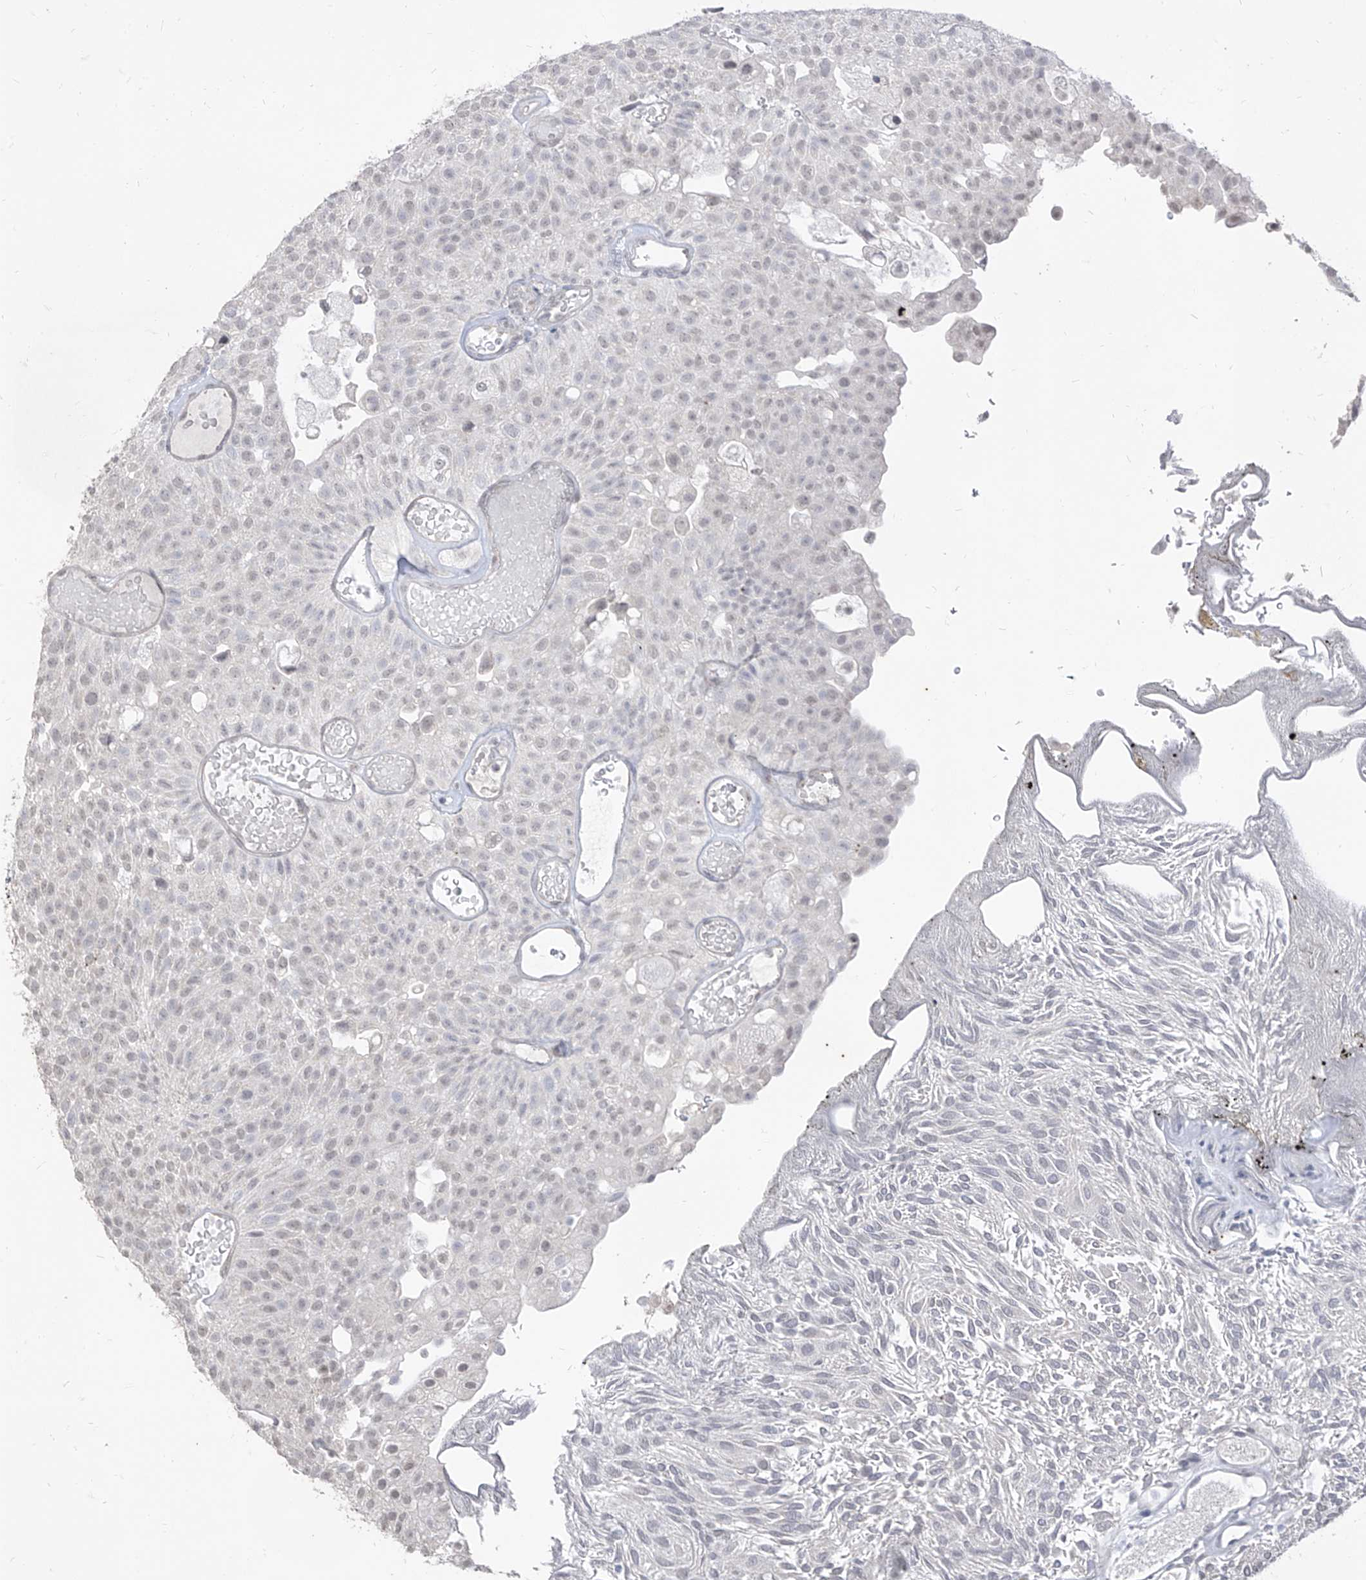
{"staining": {"intensity": "negative", "quantity": "none", "location": "none"}, "tissue": "urothelial cancer", "cell_type": "Tumor cells", "image_type": "cancer", "snomed": [{"axis": "morphology", "description": "Urothelial carcinoma, Low grade"}, {"axis": "topography", "description": "Urinary bladder"}], "caption": "Human low-grade urothelial carcinoma stained for a protein using IHC shows no staining in tumor cells.", "gene": "PHF20L1", "patient": {"sex": "male", "age": 78}}